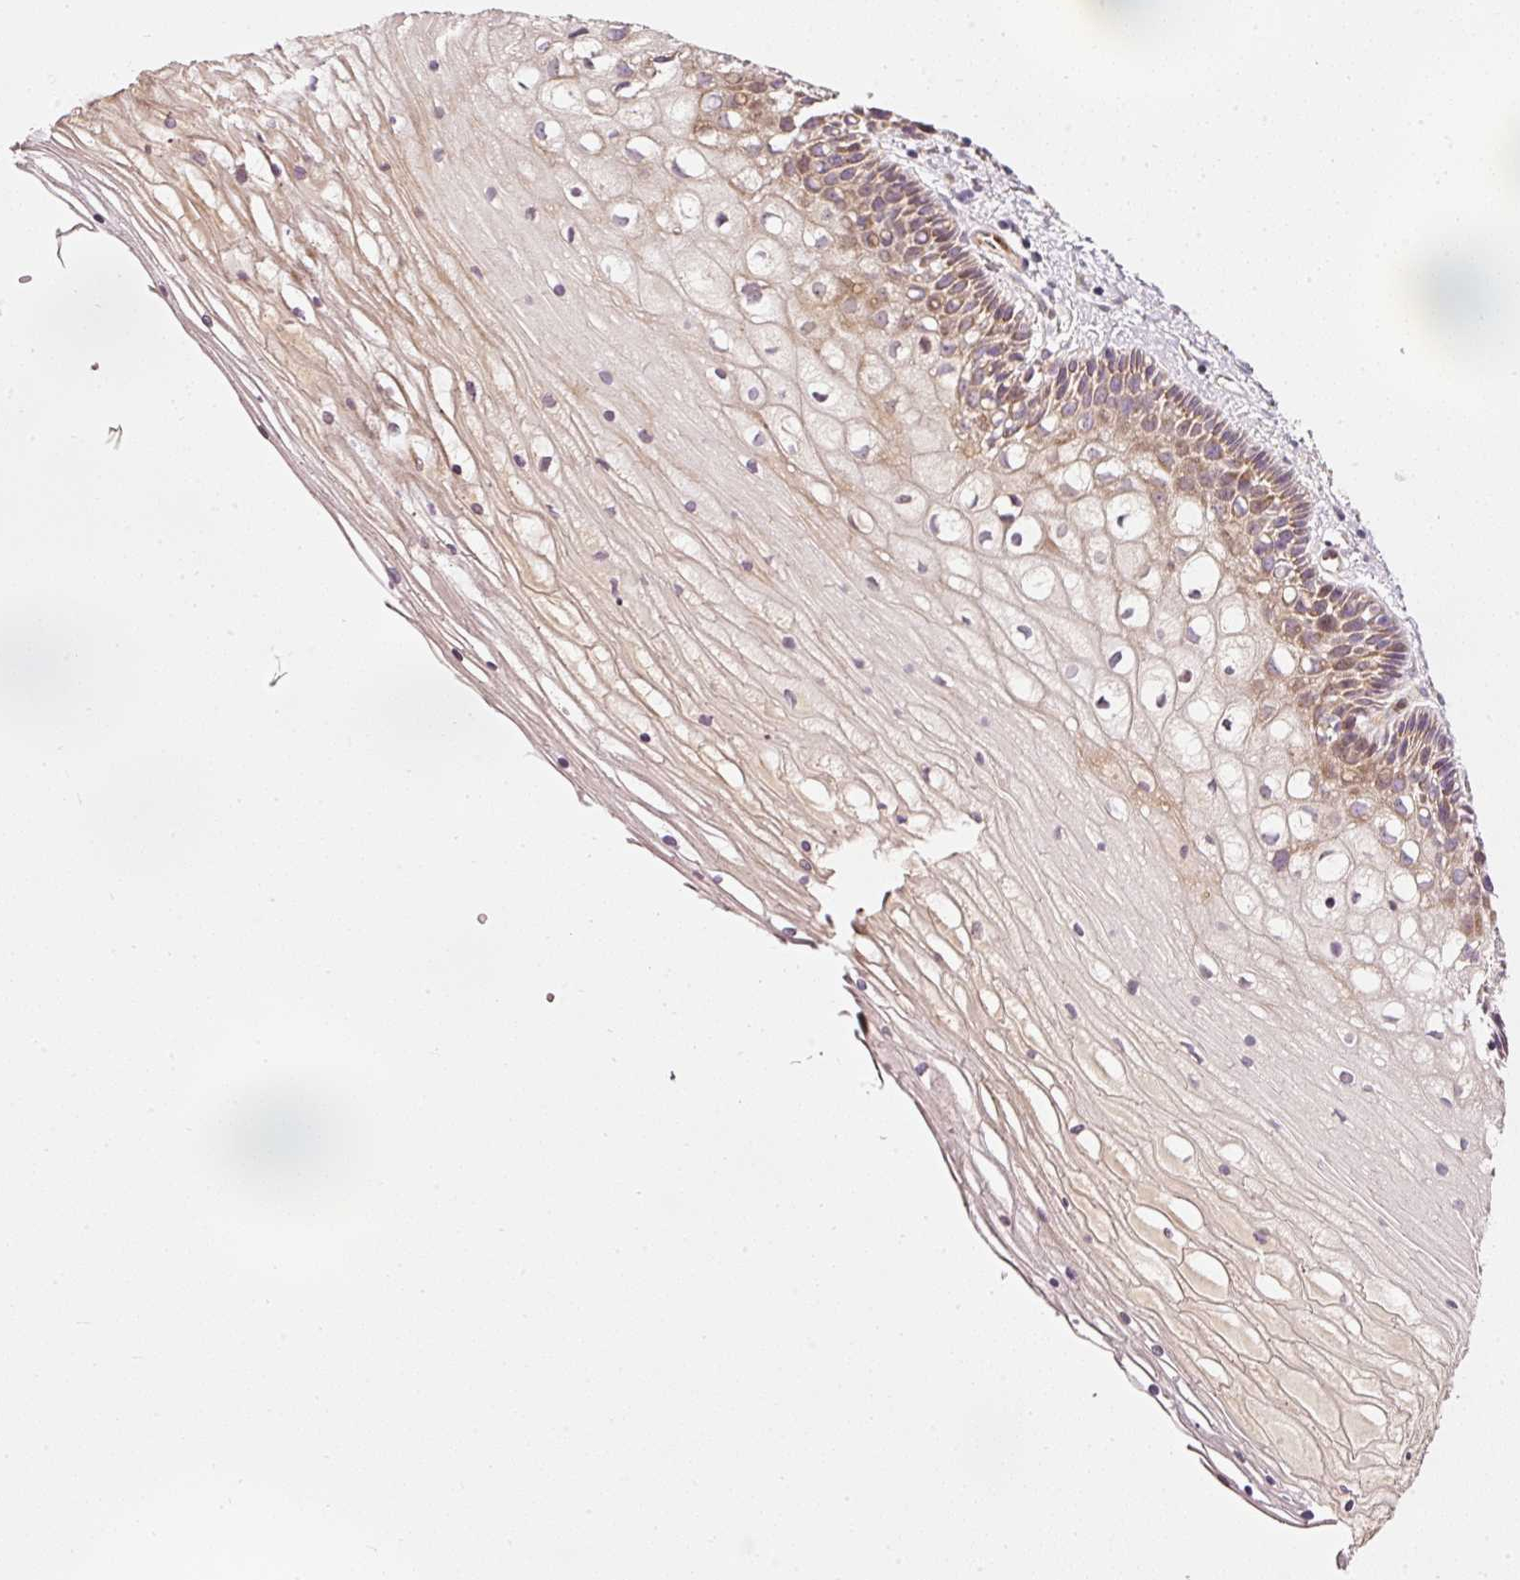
{"staining": {"intensity": "moderate", "quantity": "25%-75%", "location": "cytoplasmic/membranous"}, "tissue": "cervix", "cell_type": "Glandular cells", "image_type": "normal", "snomed": [{"axis": "morphology", "description": "Normal tissue, NOS"}, {"axis": "topography", "description": "Cervix"}], "caption": "This is a histology image of immunohistochemistry (IHC) staining of benign cervix, which shows moderate positivity in the cytoplasmic/membranous of glandular cells.", "gene": "NAPA", "patient": {"sex": "female", "age": 36}}